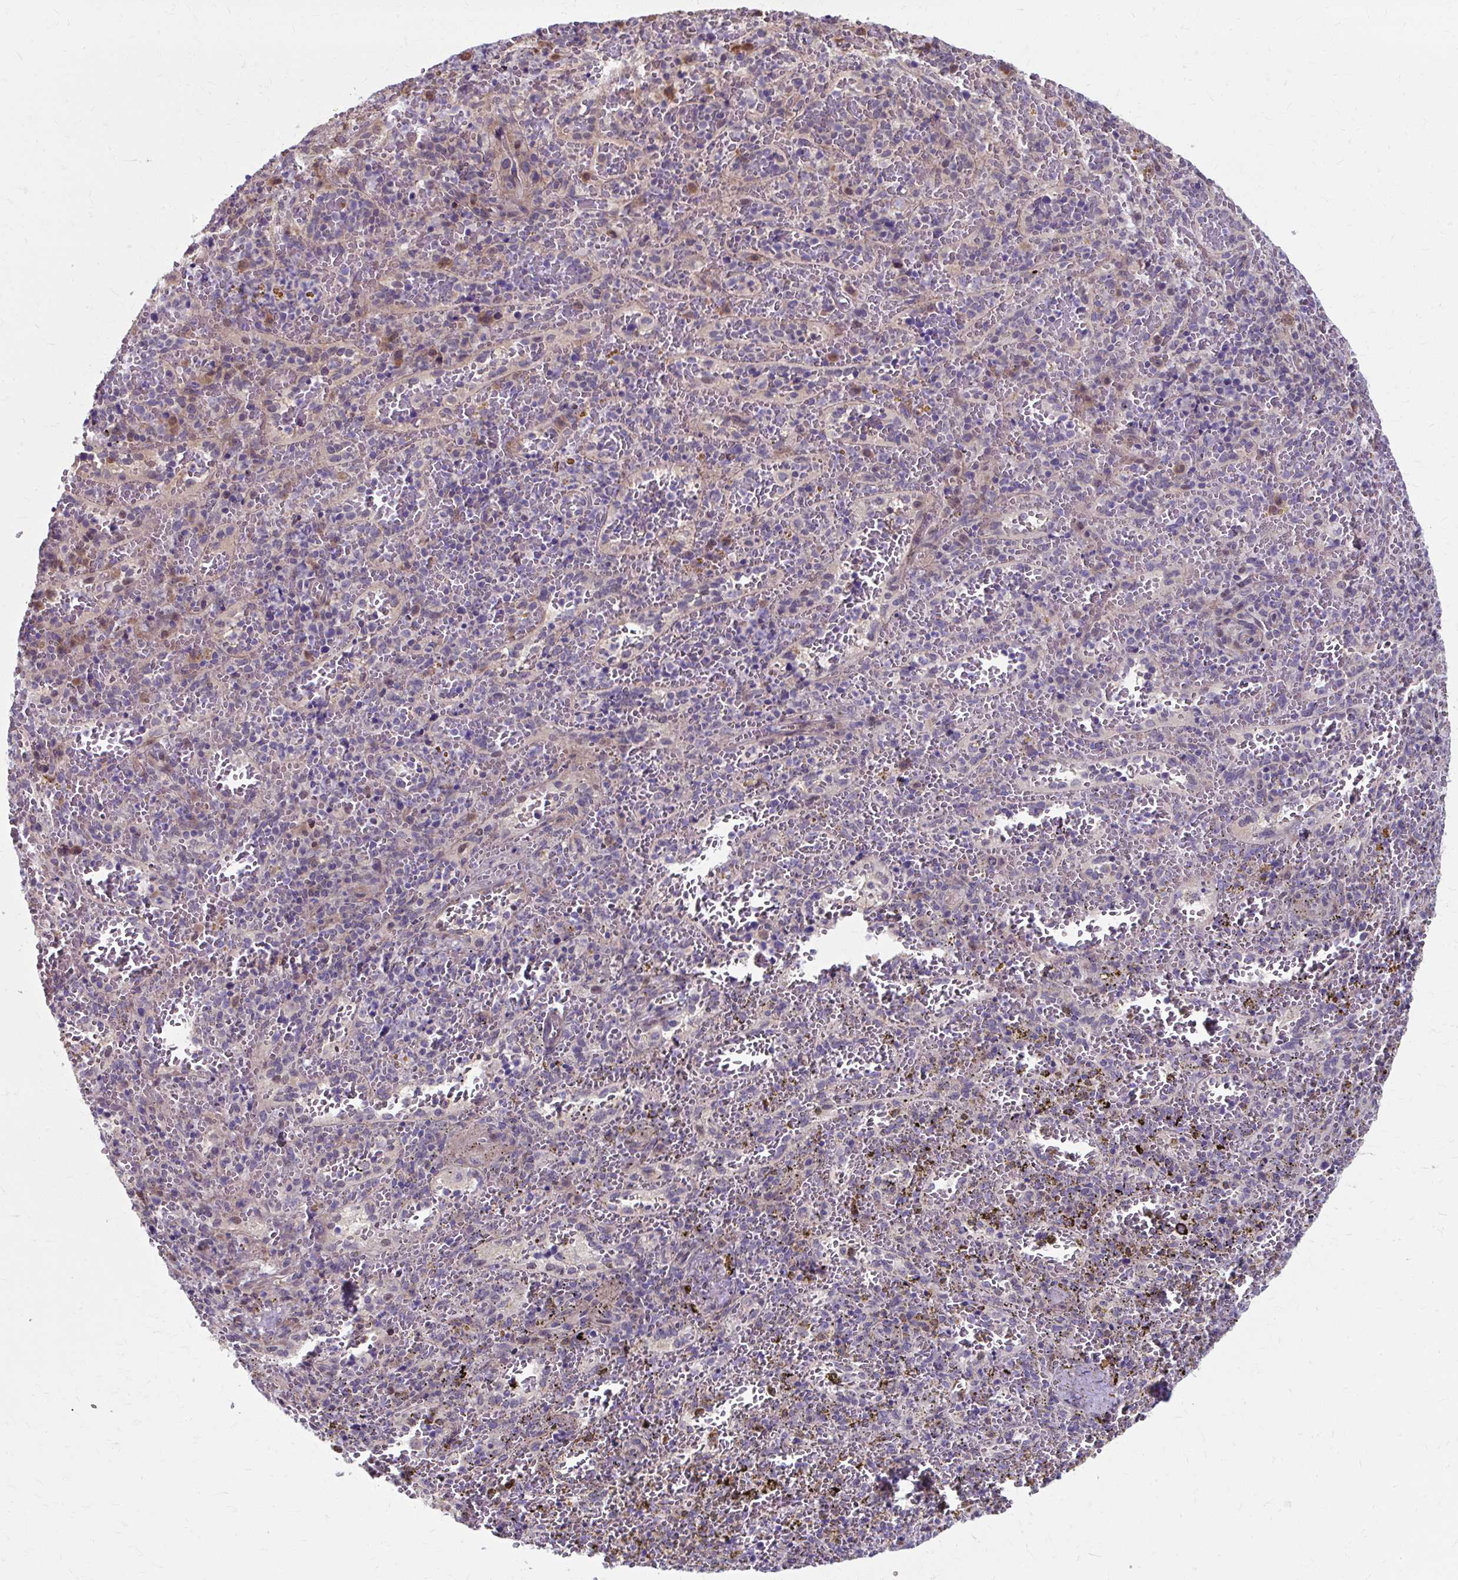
{"staining": {"intensity": "negative", "quantity": "none", "location": "none"}, "tissue": "spleen", "cell_type": "Cells in red pulp", "image_type": "normal", "snomed": [{"axis": "morphology", "description": "Normal tissue, NOS"}, {"axis": "topography", "description": "Spleen"}], "caption": "IHC micrograph of normal spleen: human spleen stained with DAB (3,3'-diaminobenzidine) reveals no significant protein expression in cells in red pulp.", "gene": "ZNF555", "patient": {"sex": "female", "age": 50}}